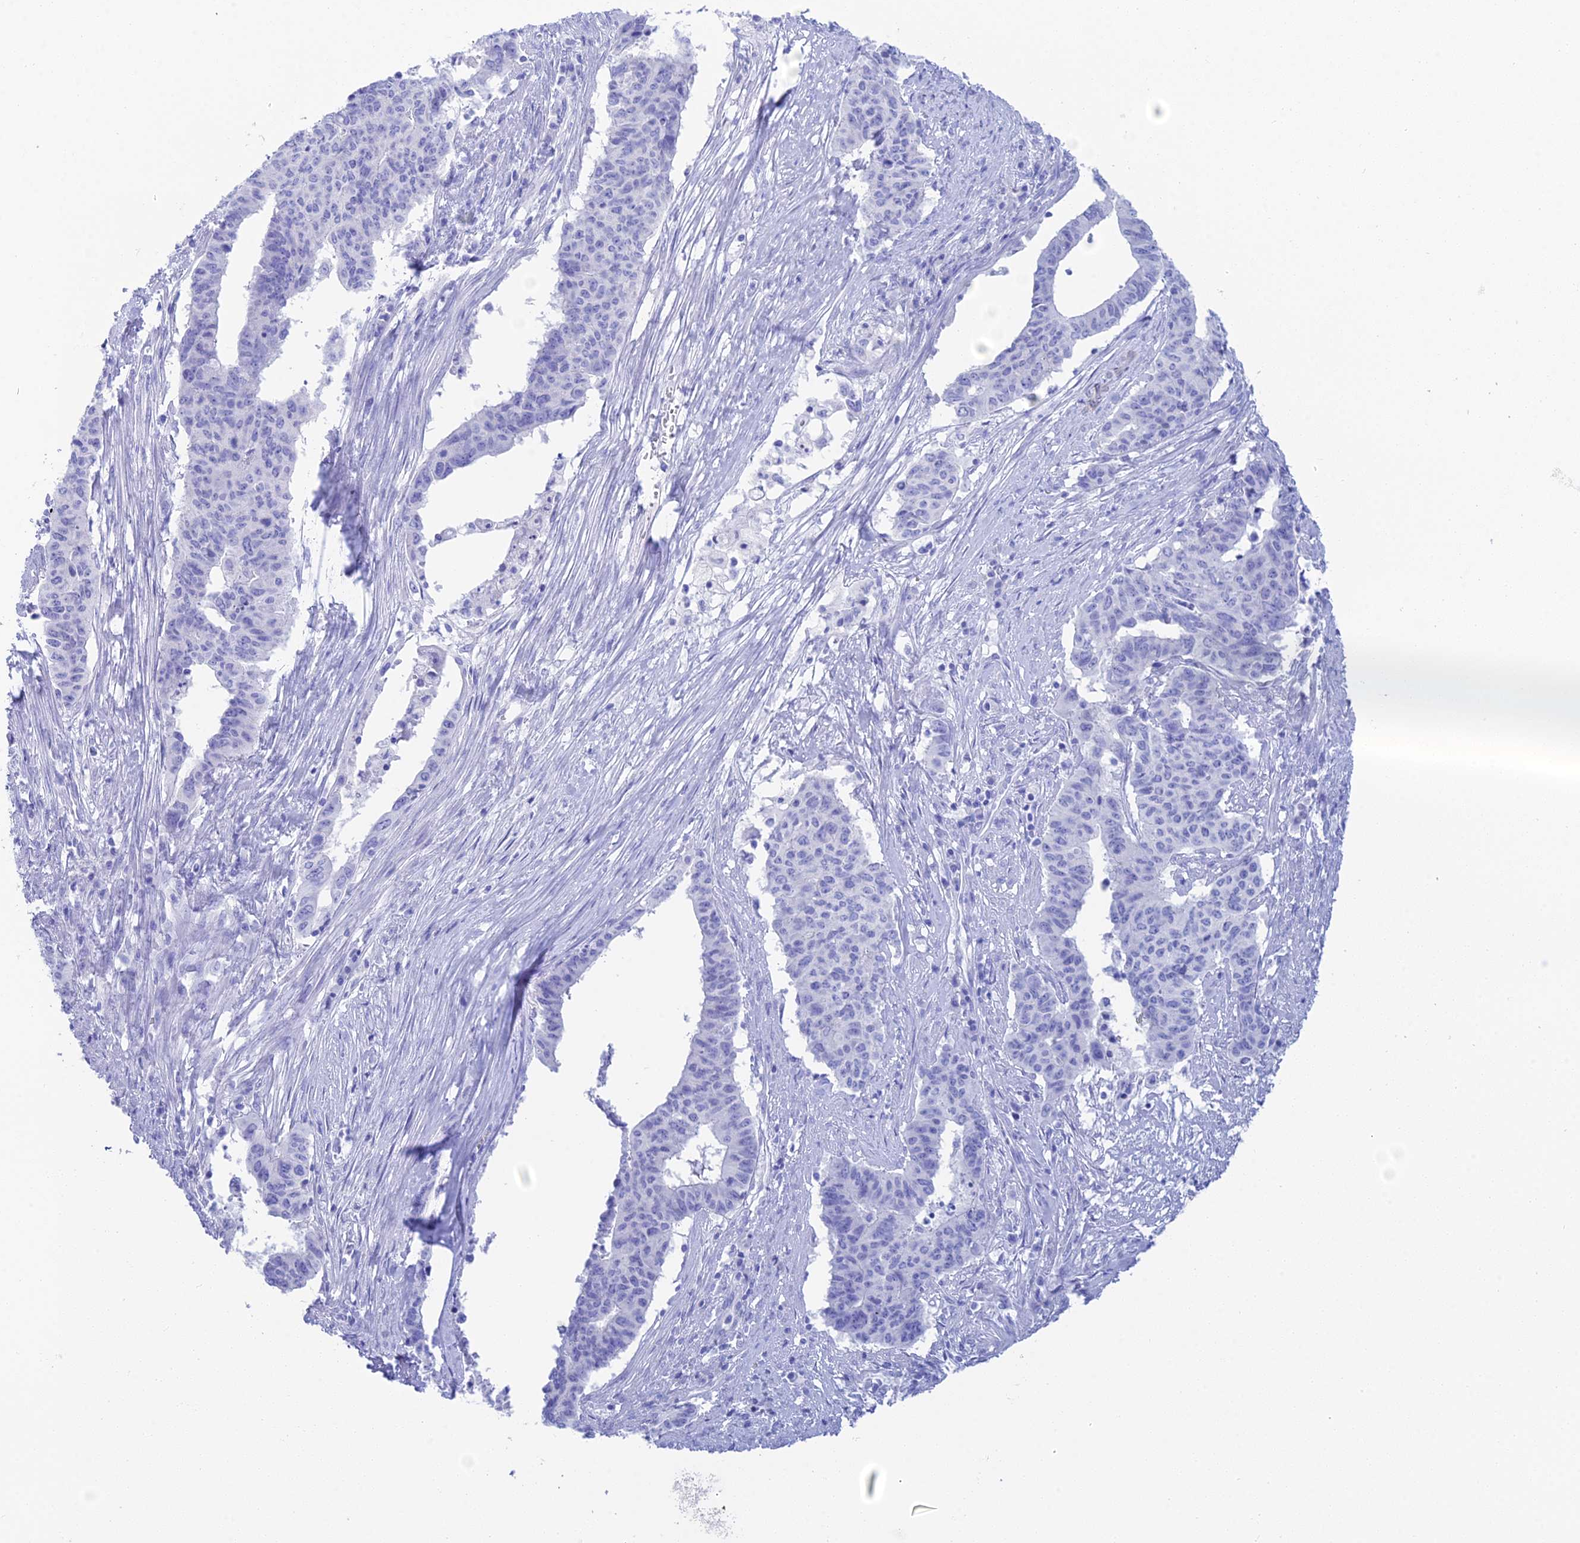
{"staining": {"intensity": "negative", "quantity": "none", "location": "none"}, "tissue": "endometrial cancer", "cell_type": "Tumor cells", "image_type": "cancer", "snomed": [{"axis": "morphology", "description": "Adenocarcinoma, NOS"}, {"axis": "topography", "description": "Endometrium"}], "caption": "IHC micrograph of neoplastic tissue: endometrial cancer (adenocarcinoma) stained with DAB reveals no significant protein expression in tumor cells. (DAB (3,3'-diaminobenzidine) IHC, high magnification).", "gene": "REG1A", "patient": {"sex": "female", "age": 59}}